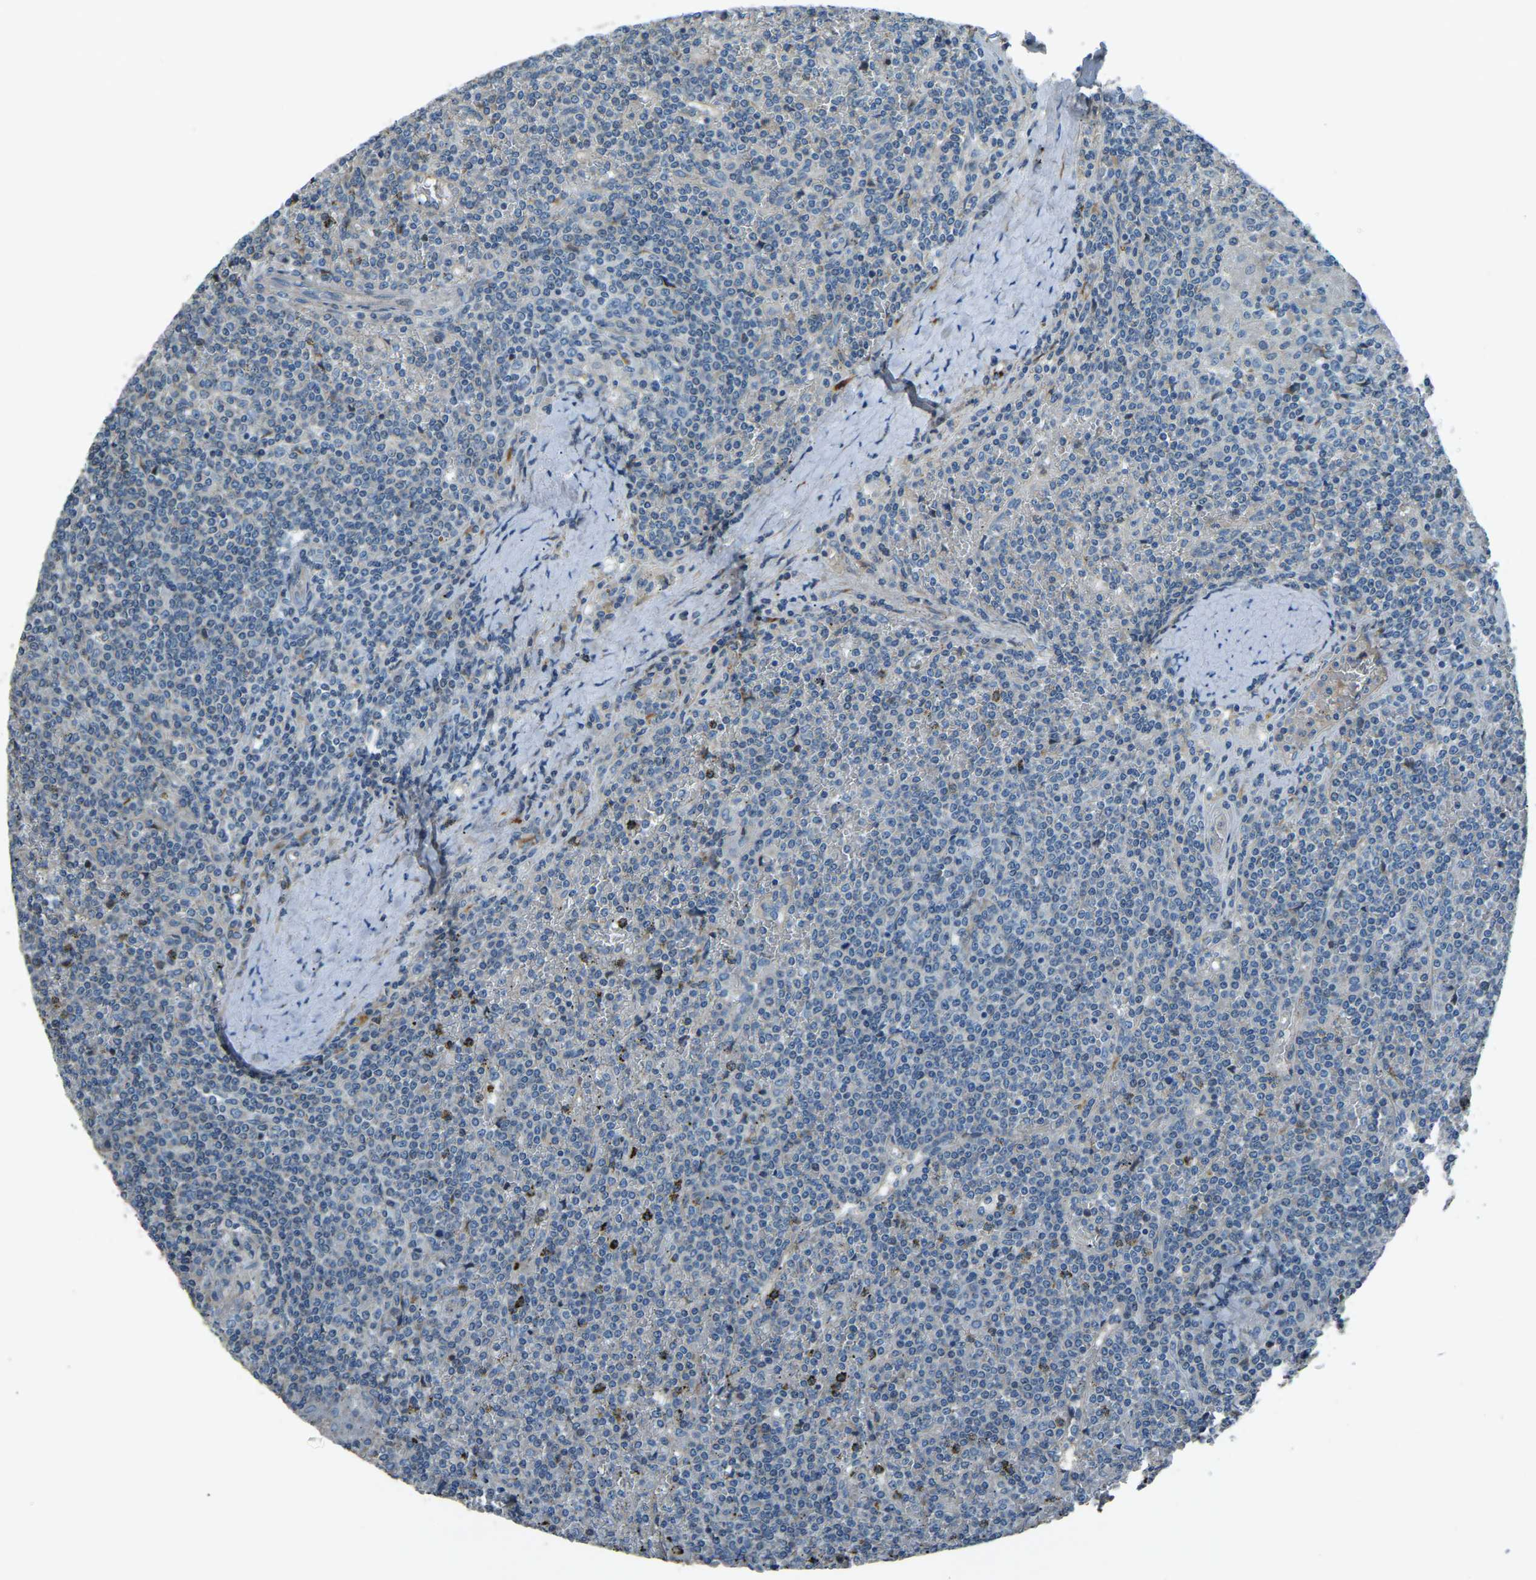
{"staining": {"intensity": "negative", "quantity": "none", "location": "none"}, "tissue": "lymphoma", "cell_type": "Tumor cells", "image_type": "cancer", "snomed": [{"axis": "morphology", "description": "Malignant lymphoma, non-Hodgkin's type, Low grade"}, {"axis": "topography", "description": "Spleen"}], "caption": "This is an immunohistochemistry (IHC) histopathology image of human low-grade malignant lymphoma, non-Hodgkin's type. There is no staining in tumor cells.", "gene": "COL3A1", "patient": {"sex": "female", "age": 19}}